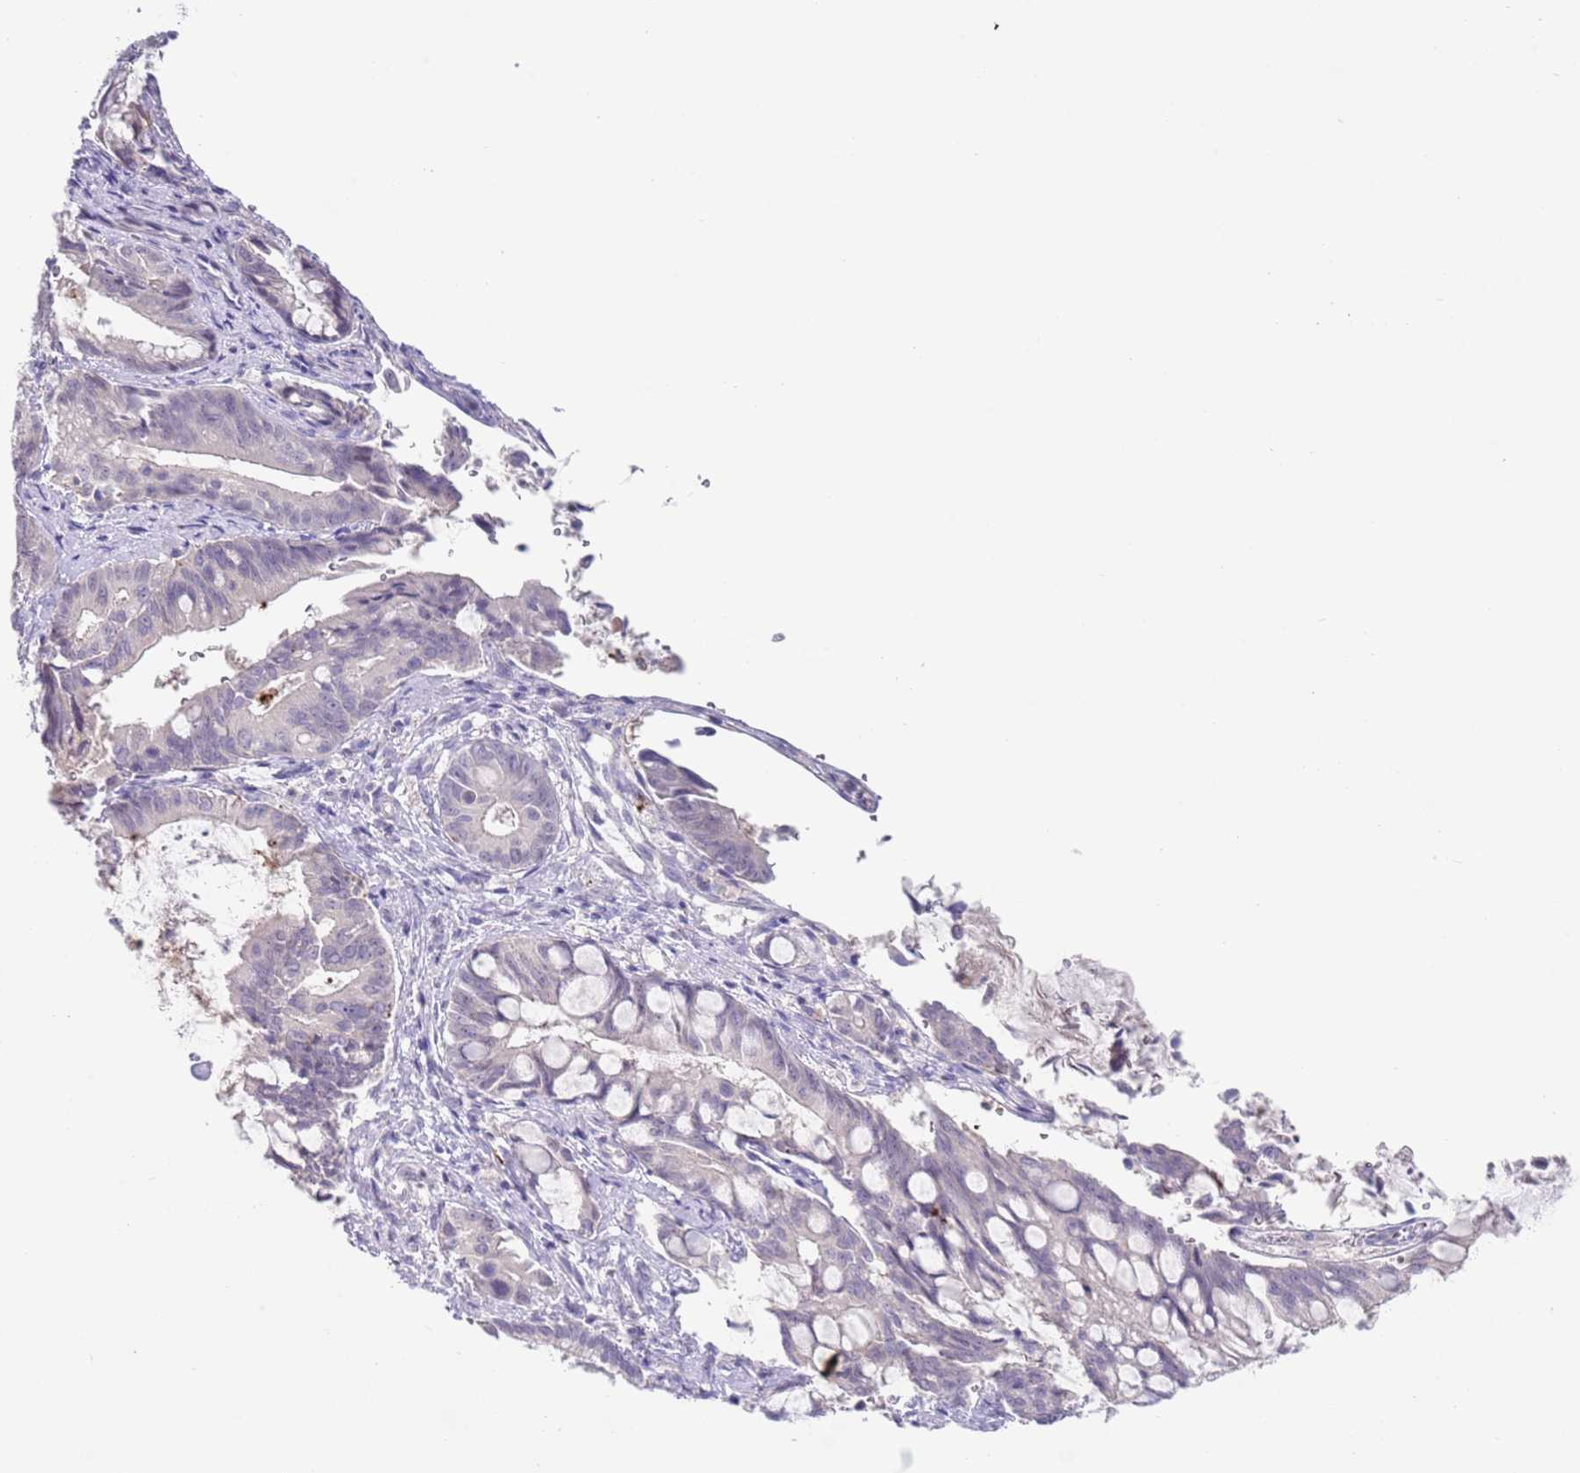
{"staining": {"intensity": "negative", "quantity": "none", "location": "none"}, "tissue": "pancreatic cancer", "cell_type": "Tumor cells", "image_type": "cancer", "snomed": [{"axis": "morphology", "description": "Adenocarcinoma, NOS"}, {"axis": "topography", "description": "Pancreas"}], "caption": "Tumor cells show no significant protein positivity in pancreatic cancer. (DAB immunohistochemistry visualized using brightfield microscopy, high magnification).", "gene": "SPIRE2", "patient": {"sex": "male", "age": 68}}